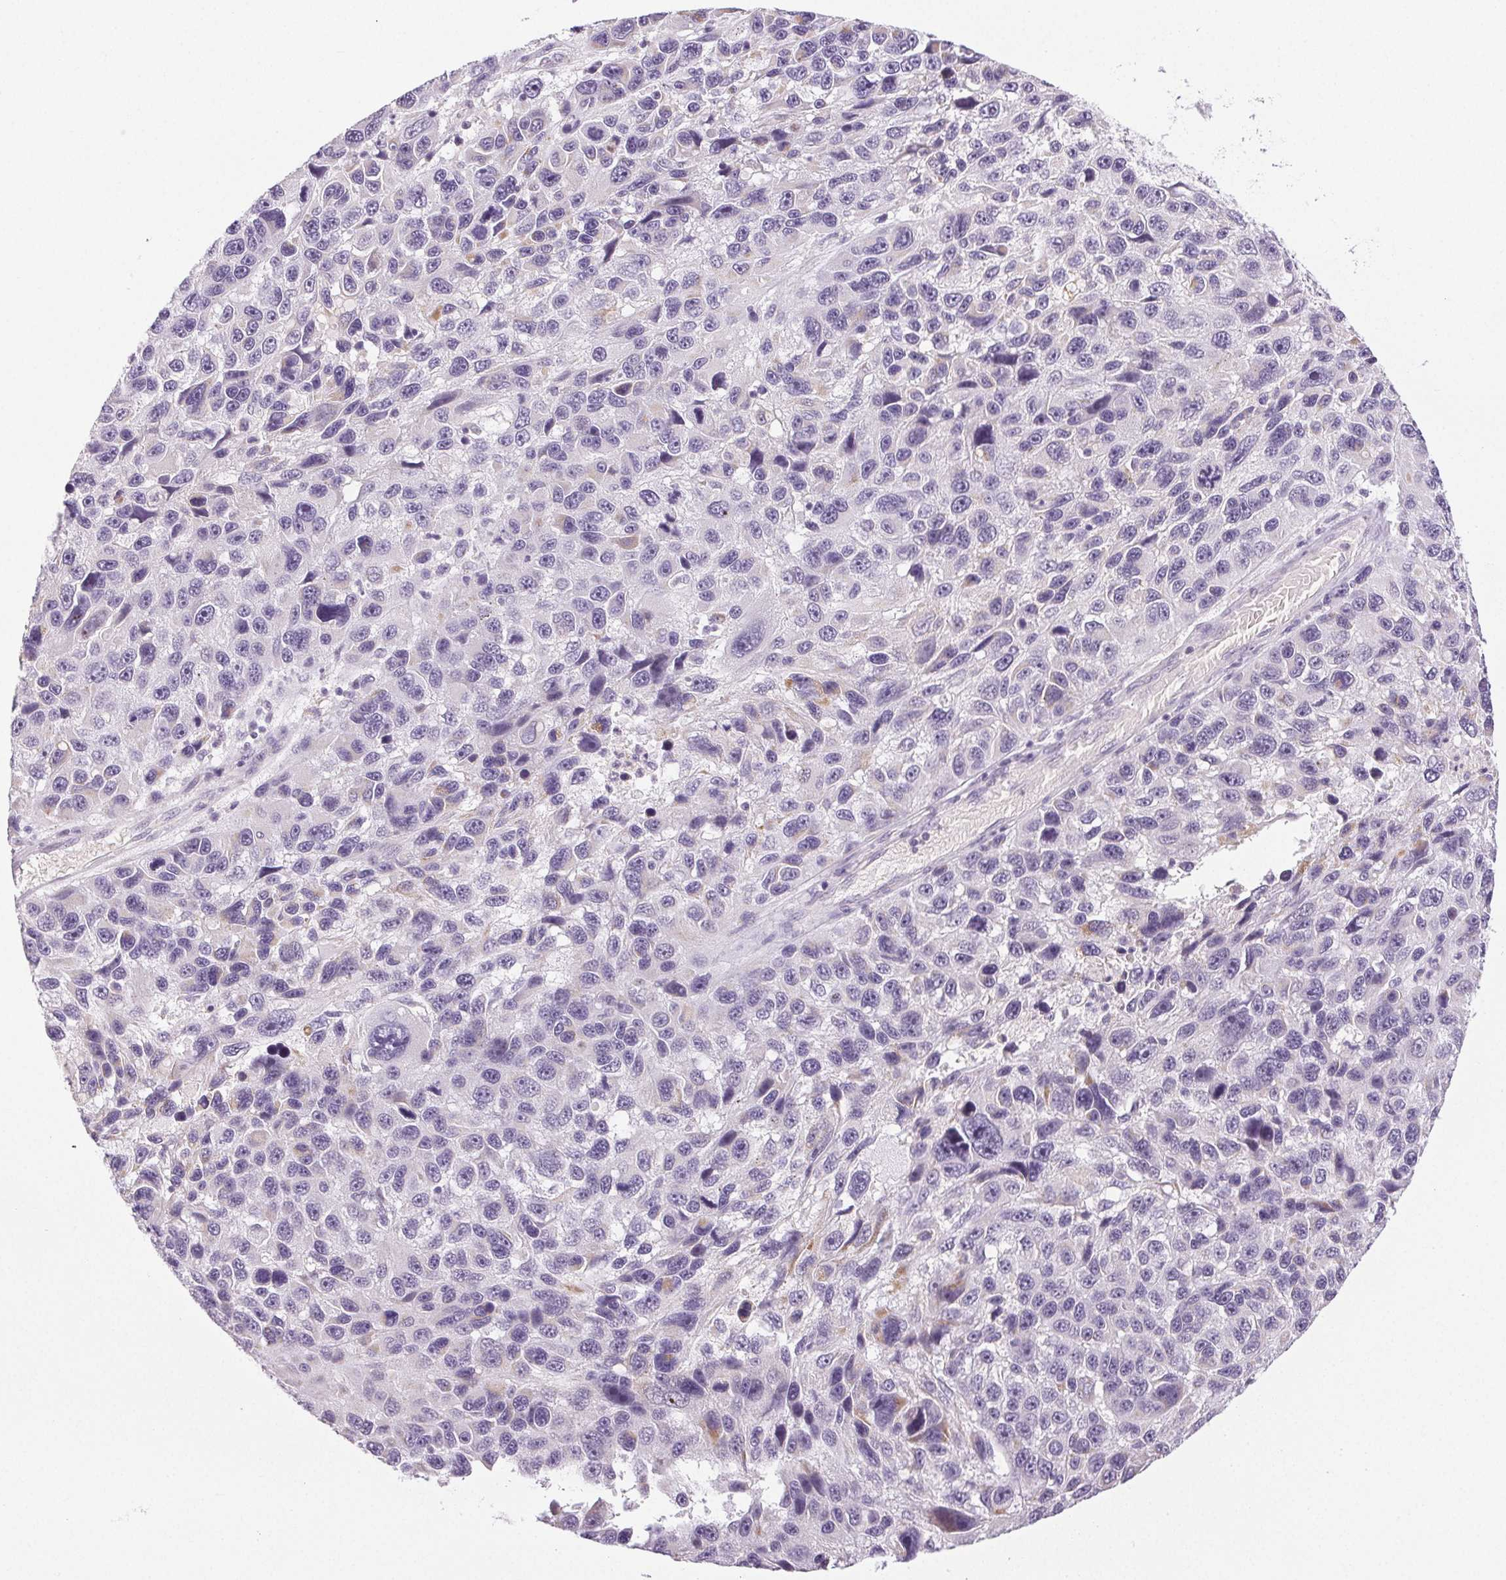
{"staining": {"intensity": "negative", "quantity": "none", "location": "none"}, "tissue": "melanoma", "cell_type": "Tumor cells", "image_type": "cancer", "snomed": [{"axis": "morphology", "description": "Malignant melanoma, NOS"}, {"axis": "topography", "description": "Skin"}], "caption": "Immunohistochemical staining of human melanoma exhibits no significant expression in tumor cells.", "gene": "COL7A1", "patient": {"sex": "male", "age": 53}}